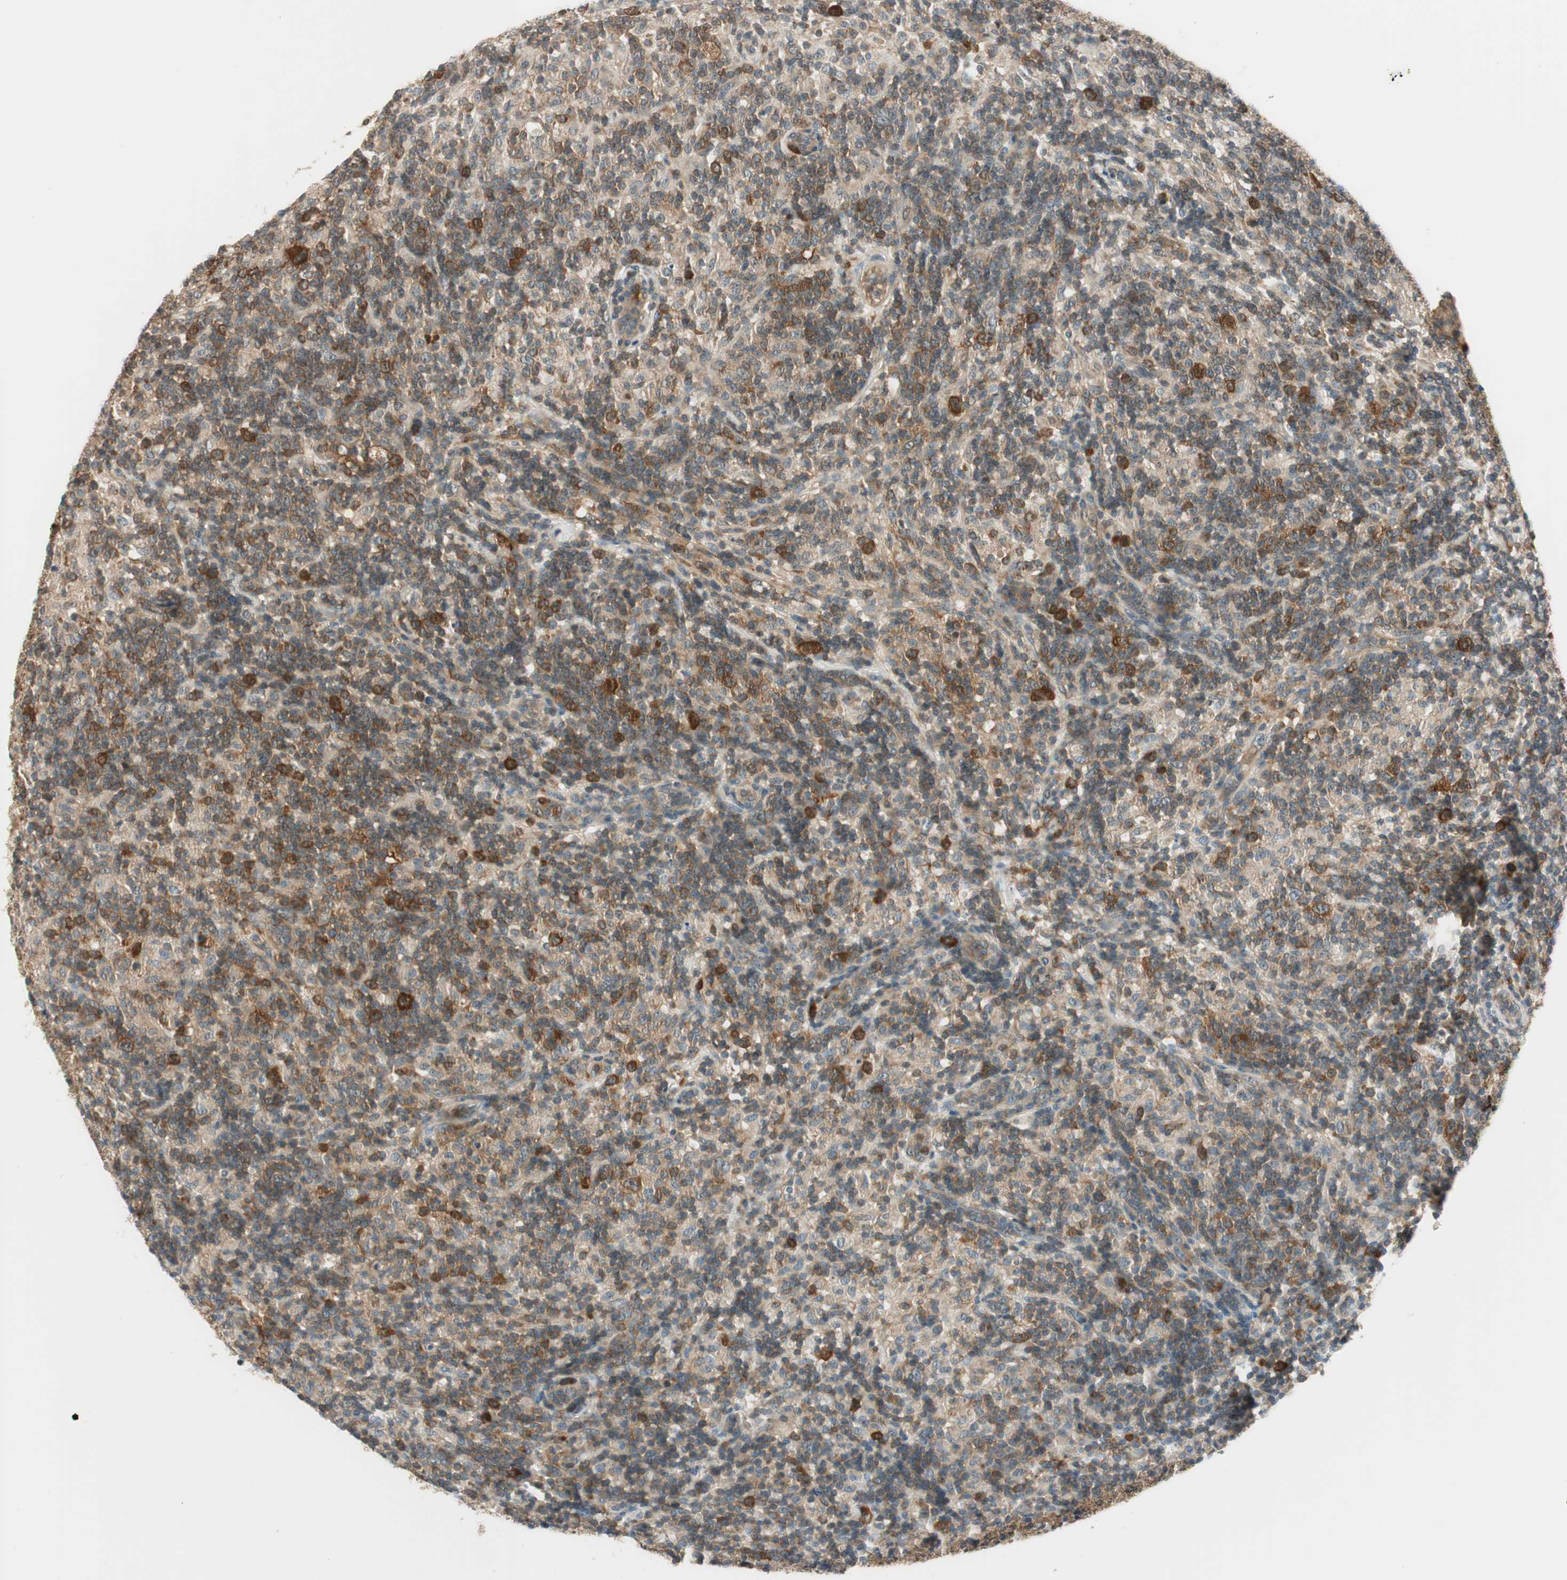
{"staining": {"intensity": "strong", "quantity": ">75%", "location": "cytoplasmic/membranous"}, "tissue": "lymphoma", "cell_type": "Tumor cells", "image_type": "cancer", "snomed": [{"axis": "morphology", "description": "Hodgkin's disease, NOS"}, {"axis": "topography", "description": "Lymph node"}], "caption": "Hodgkin's disease tissue demonstrates strong cytoplasmic/membranous positivity in approximately >75% of tumor cells, visualized by immunohistochemistry. The staining is performed using DAB (3,3'-diaminobenzidine) brown chromogen to label protein expression. The nuclei are counter-stained blue using hematoxylin.", "gene": "IPO5", "patient": {"sex": "male", "age": 70}}